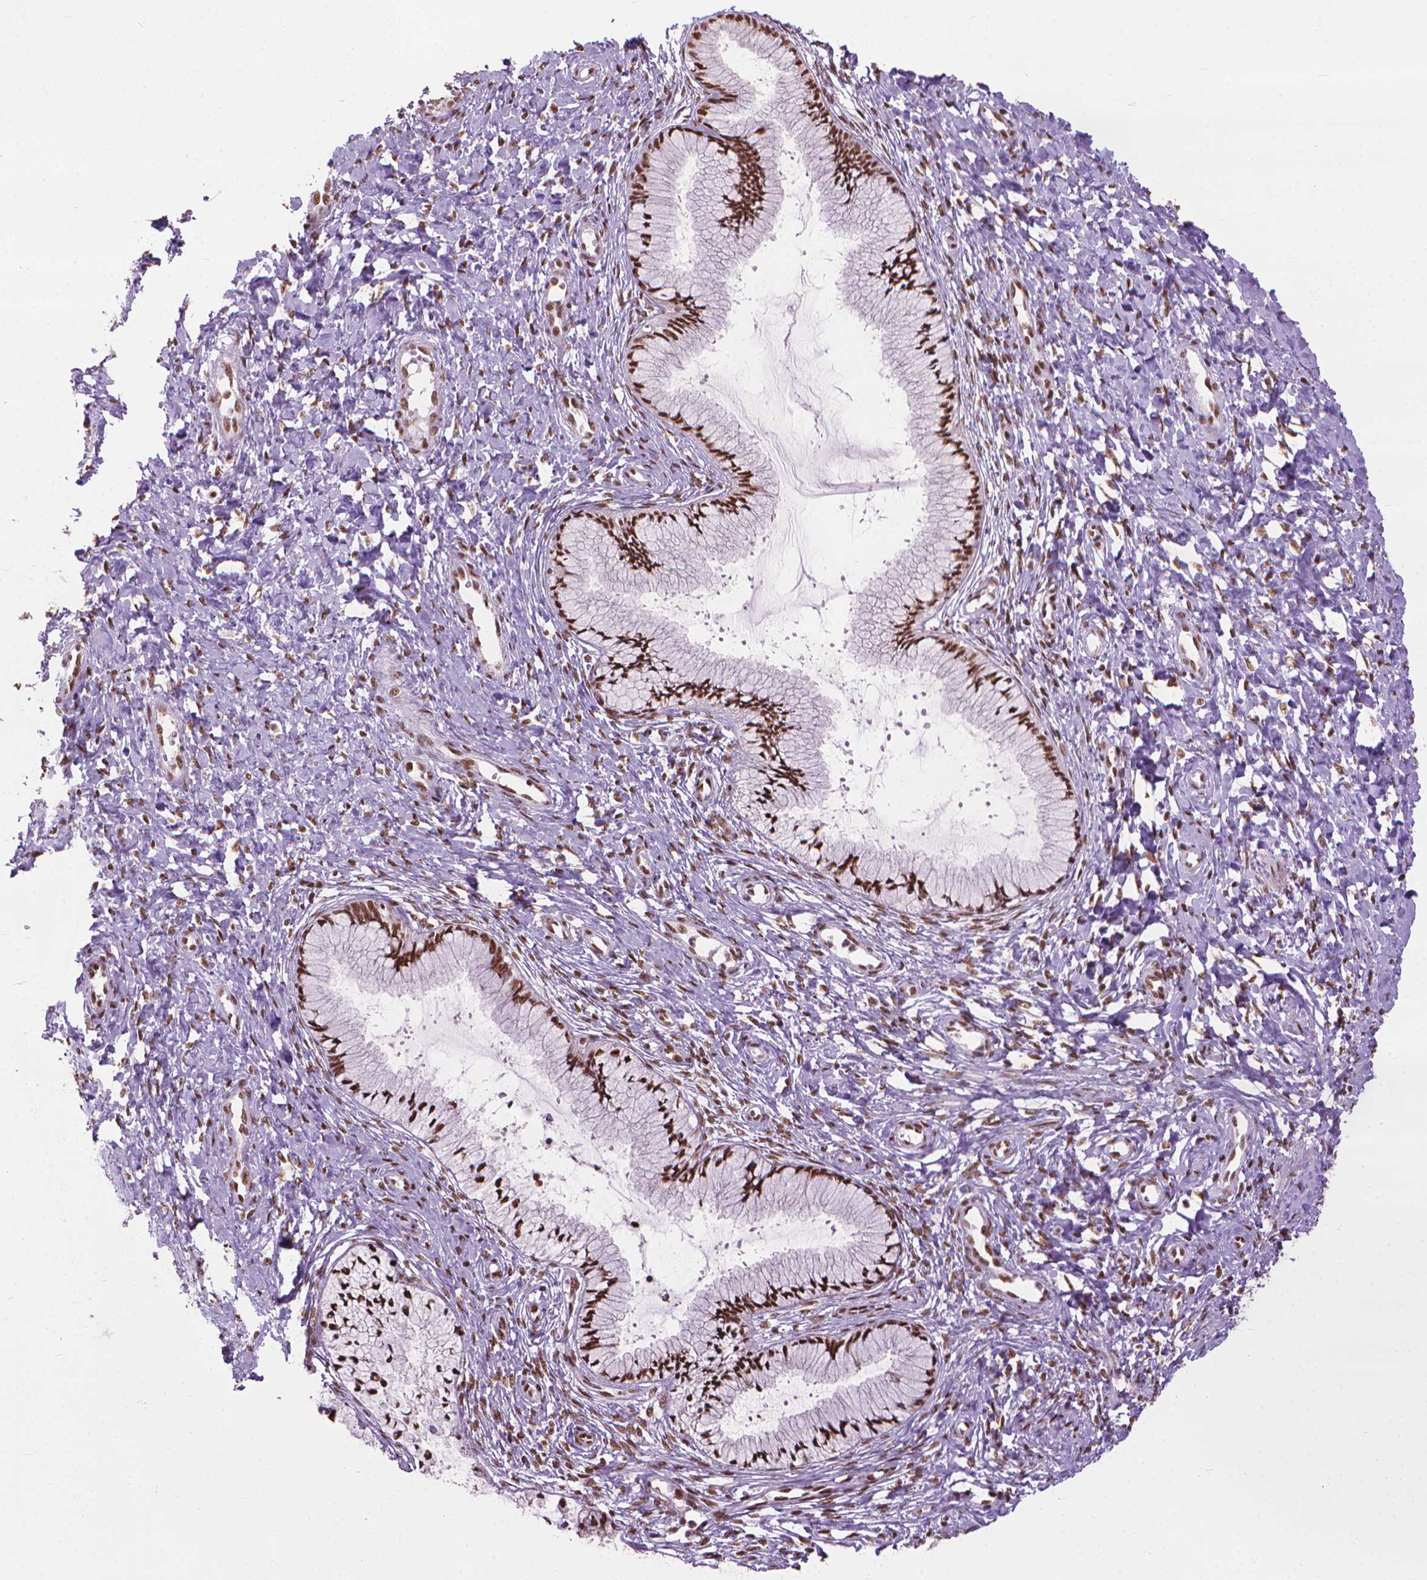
{"staining": {"intensity": "strong", "quantity": ">75%", "location": "nuclear"}, "tissue": "cervix", "cell_type": "Glandular cells", "image_type": "normal", "snomed": [{"axis": "morphology", "description": "Normal tissue, NOS"}, {"axis": "topography", "description": "Cervix"}], "caption": "Brown immunohistochemical staining in benign cervix demonstrates strong nuclear staining in approximately >75% of glandular cells. (IHC, brightfield microscopy, high magnification).", "gene": "AKAP8", "patient": {"sex": "female", "age": 37}}